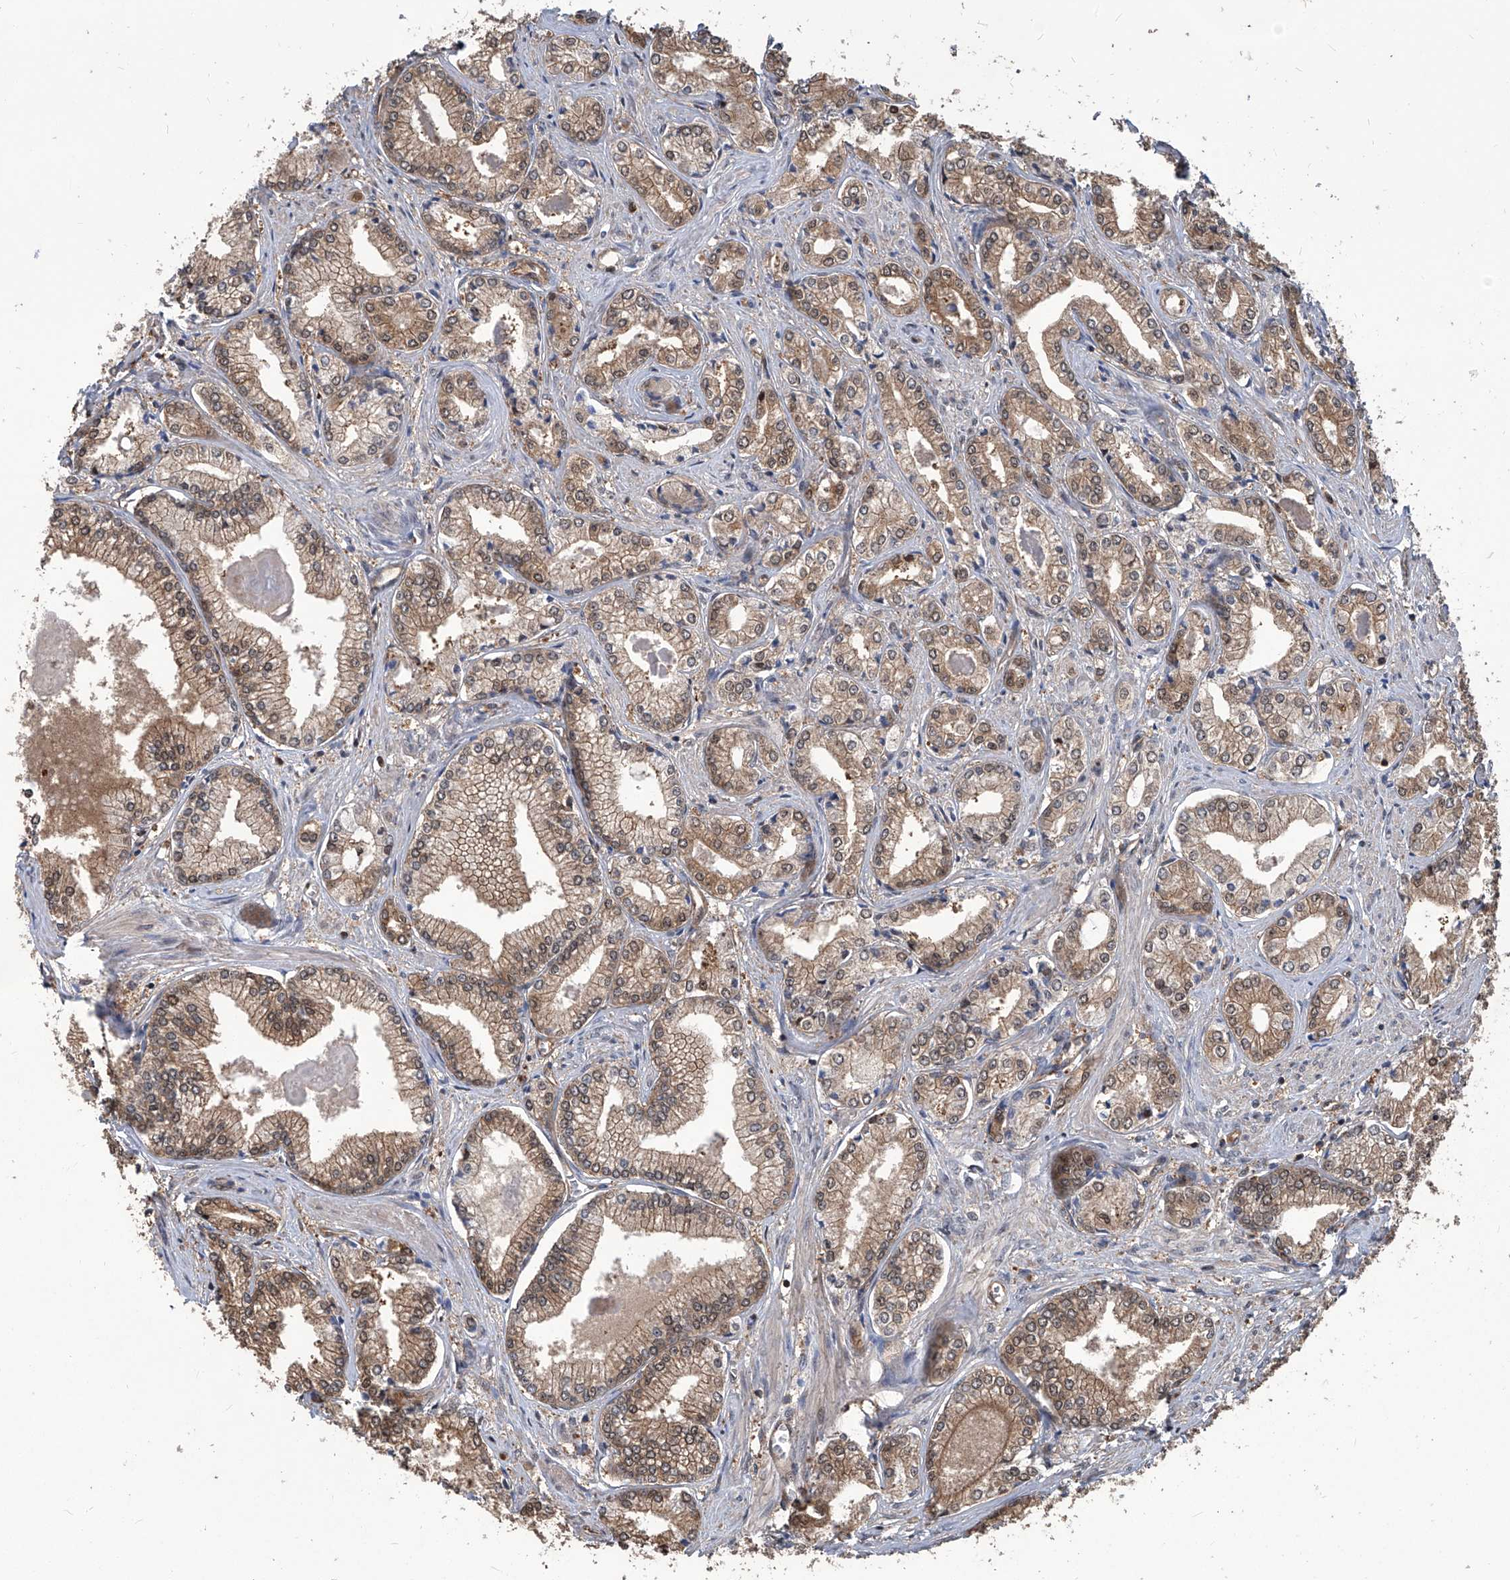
{"staining": {"intensity": "moderate", "quantity": ">75%", "location": "cytoplasmic/membranous,nuclear"}, "tissue": "prostate cancer", "cell_type": "Tumor cells", "image_type": "cancer", "snomed": [{"axis": "morphology", "description": "Adenocarcinoma, Low grade"}, {"axis": "topography", "description": "Prostate"}], "caption": "An image of prostate low-grade adenocarcinoma stained for a protein demonstrates moderate cytoplasmic/membranous and nuclear brown staining in tumor cells.", "gene": "PSMB1", "patient": {"sex": "male", "age": 60}}